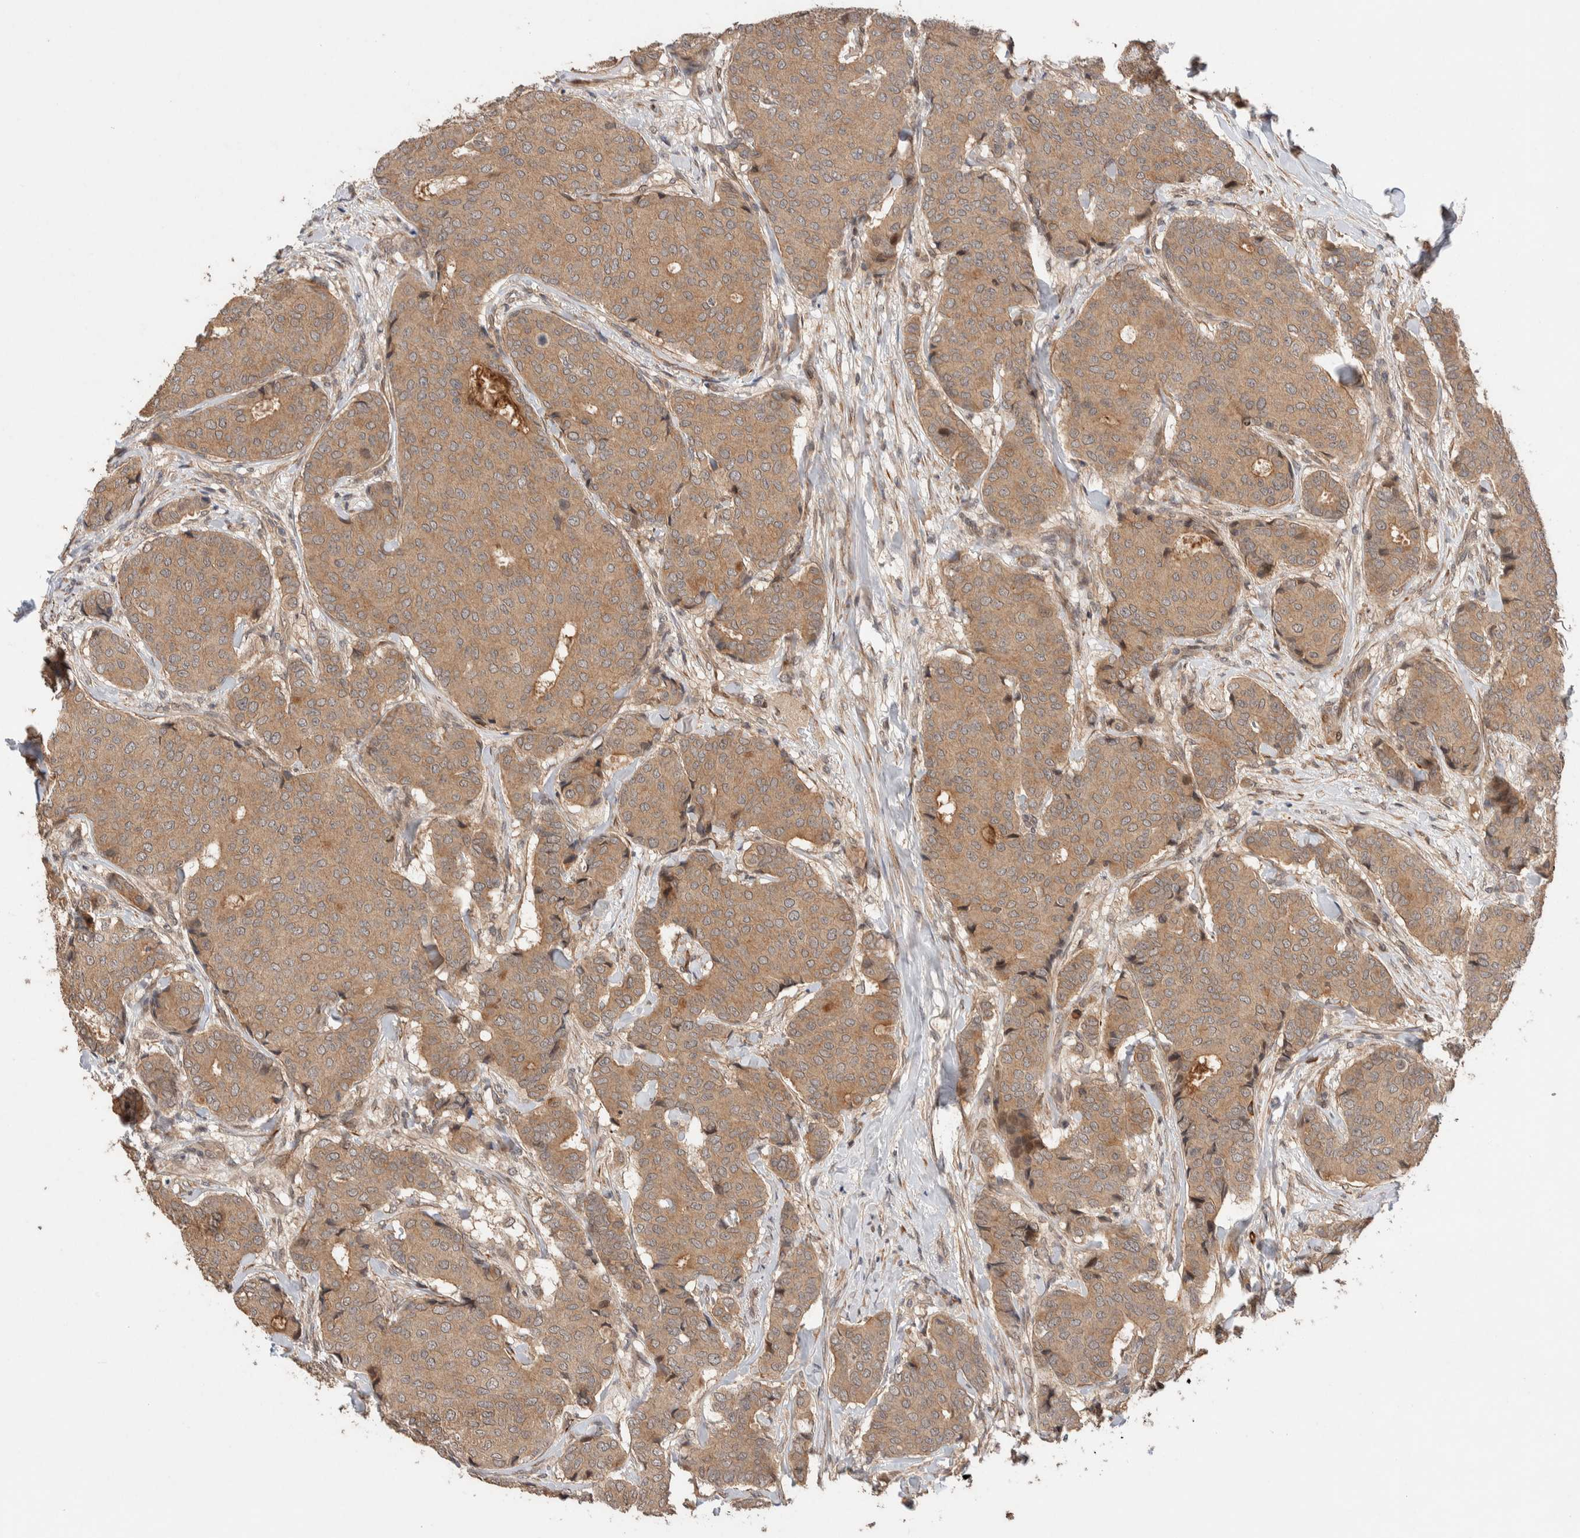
{"staining": {"intensity": "moderate", "quantity": ">75%", "location": "cytoplasmic/membranous"}, "tissue": "breast cancer", "cell_type": "Tumor cells", "image_type": "cancer", "snomed": [{"axis": "morphology", "description": "Duct carcinoma"}, {"axis": "topography", "description": "Breast"}], "caption": "Tumor cells demonstrate medium levels of moderate cytoplasmic/membranous staining in about >75% of cells in breast cancer (infiltrating ductal carcinoma). The protein is shown in brown color, while the nuclei are stained blue.", "gene": "PRDM15", "patient": {"sex": "female", "age": 75}}